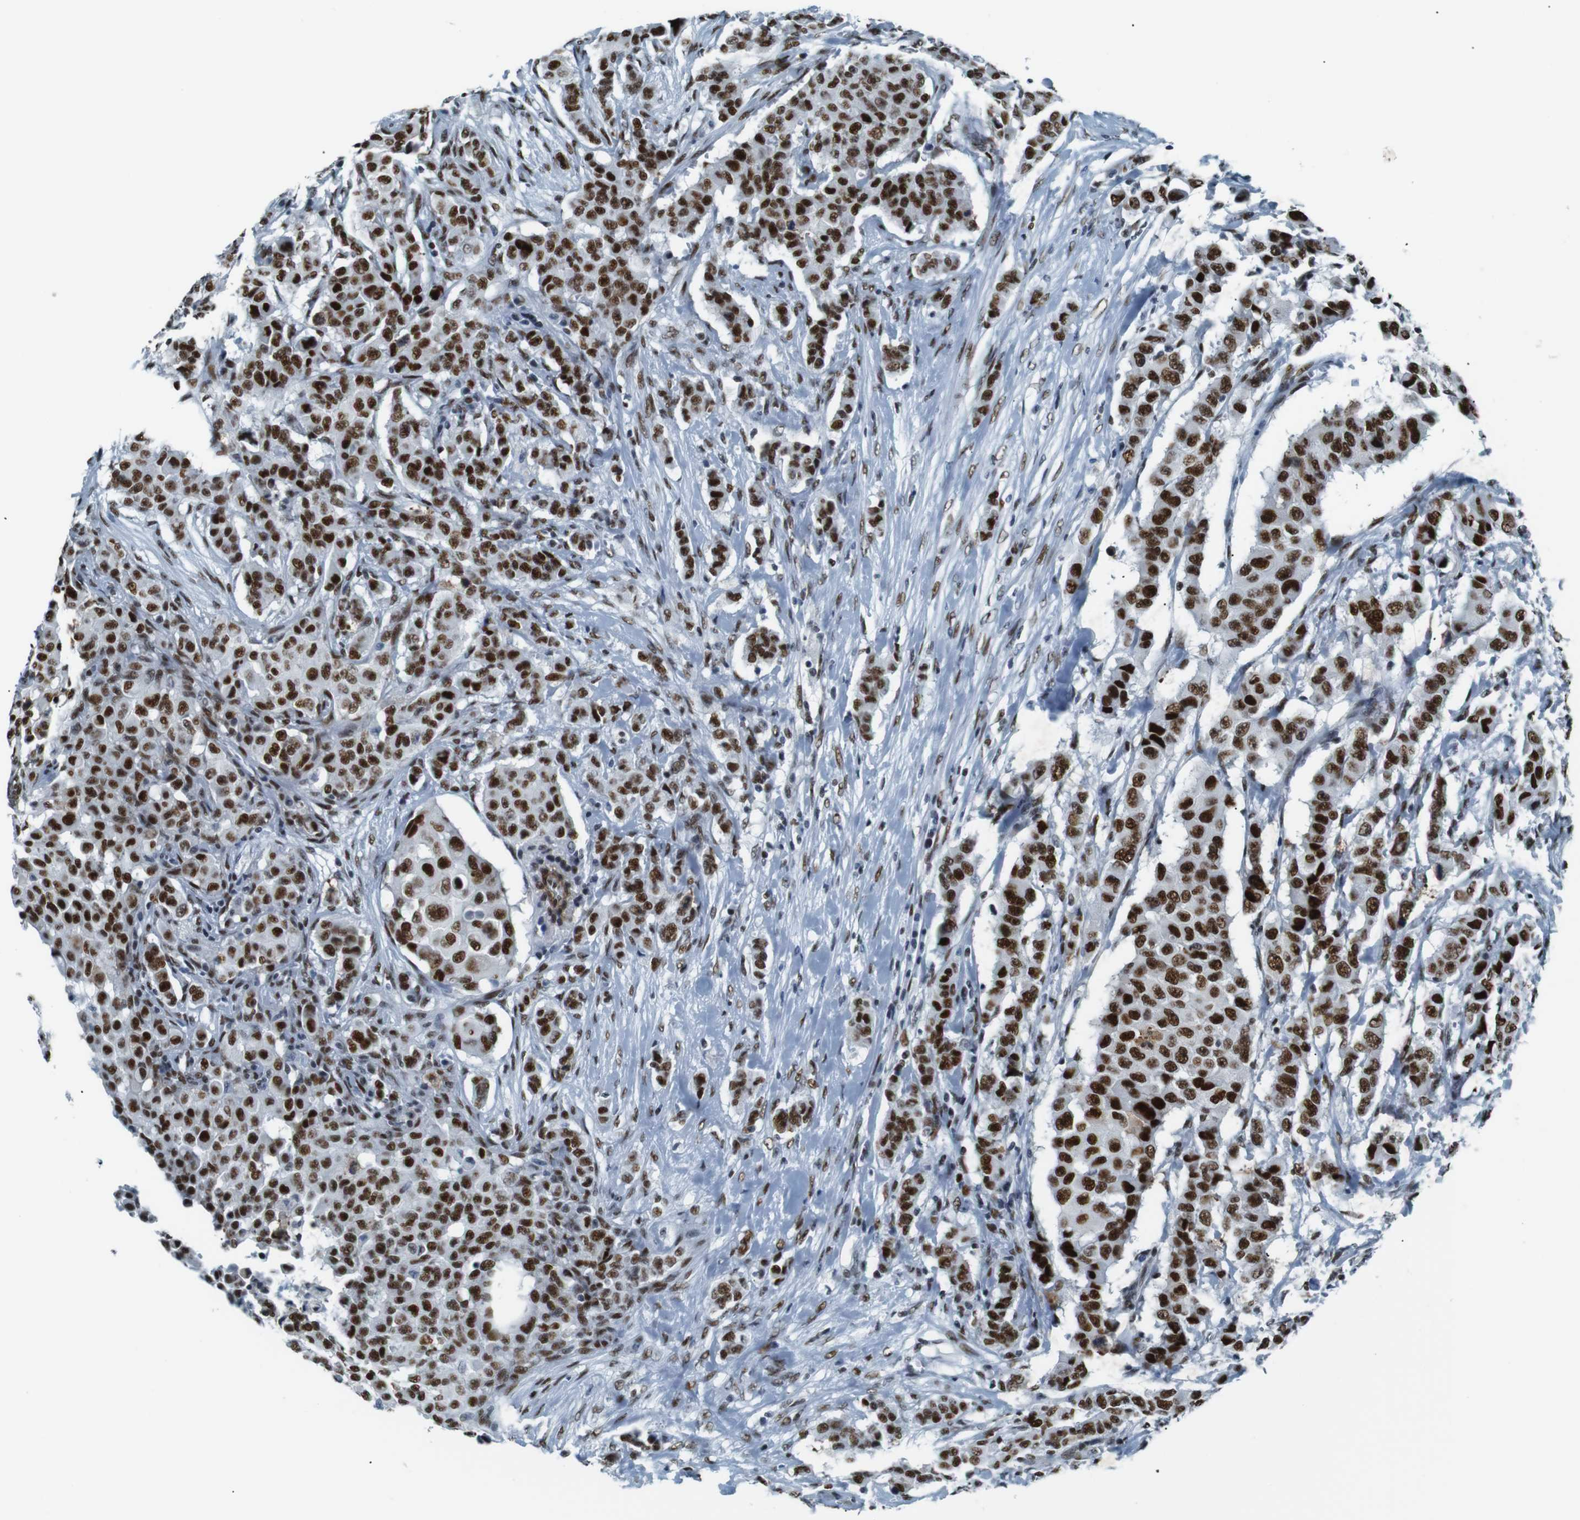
{"staining": {"intensity": "strong", "quantity": ">75%", "location": "nuclear"}, "tissue": "breast cancer", "cell_type": "Tumor cells", "image_type": "cancer", "snomed": [{"axis": "morphology", "description": "Duct carcinoma"}, {"axis": "topography", "description": "Breast"}], "caption": "An IHC micrograph of neoplastic tissue is shown. Protein staining in brown labels strong nuclear positivity in invasive ductal carcinoma (breast) within tumor cells.", "gene": "HEXIM1", "patient": {"sex": "female", "age": 40}}